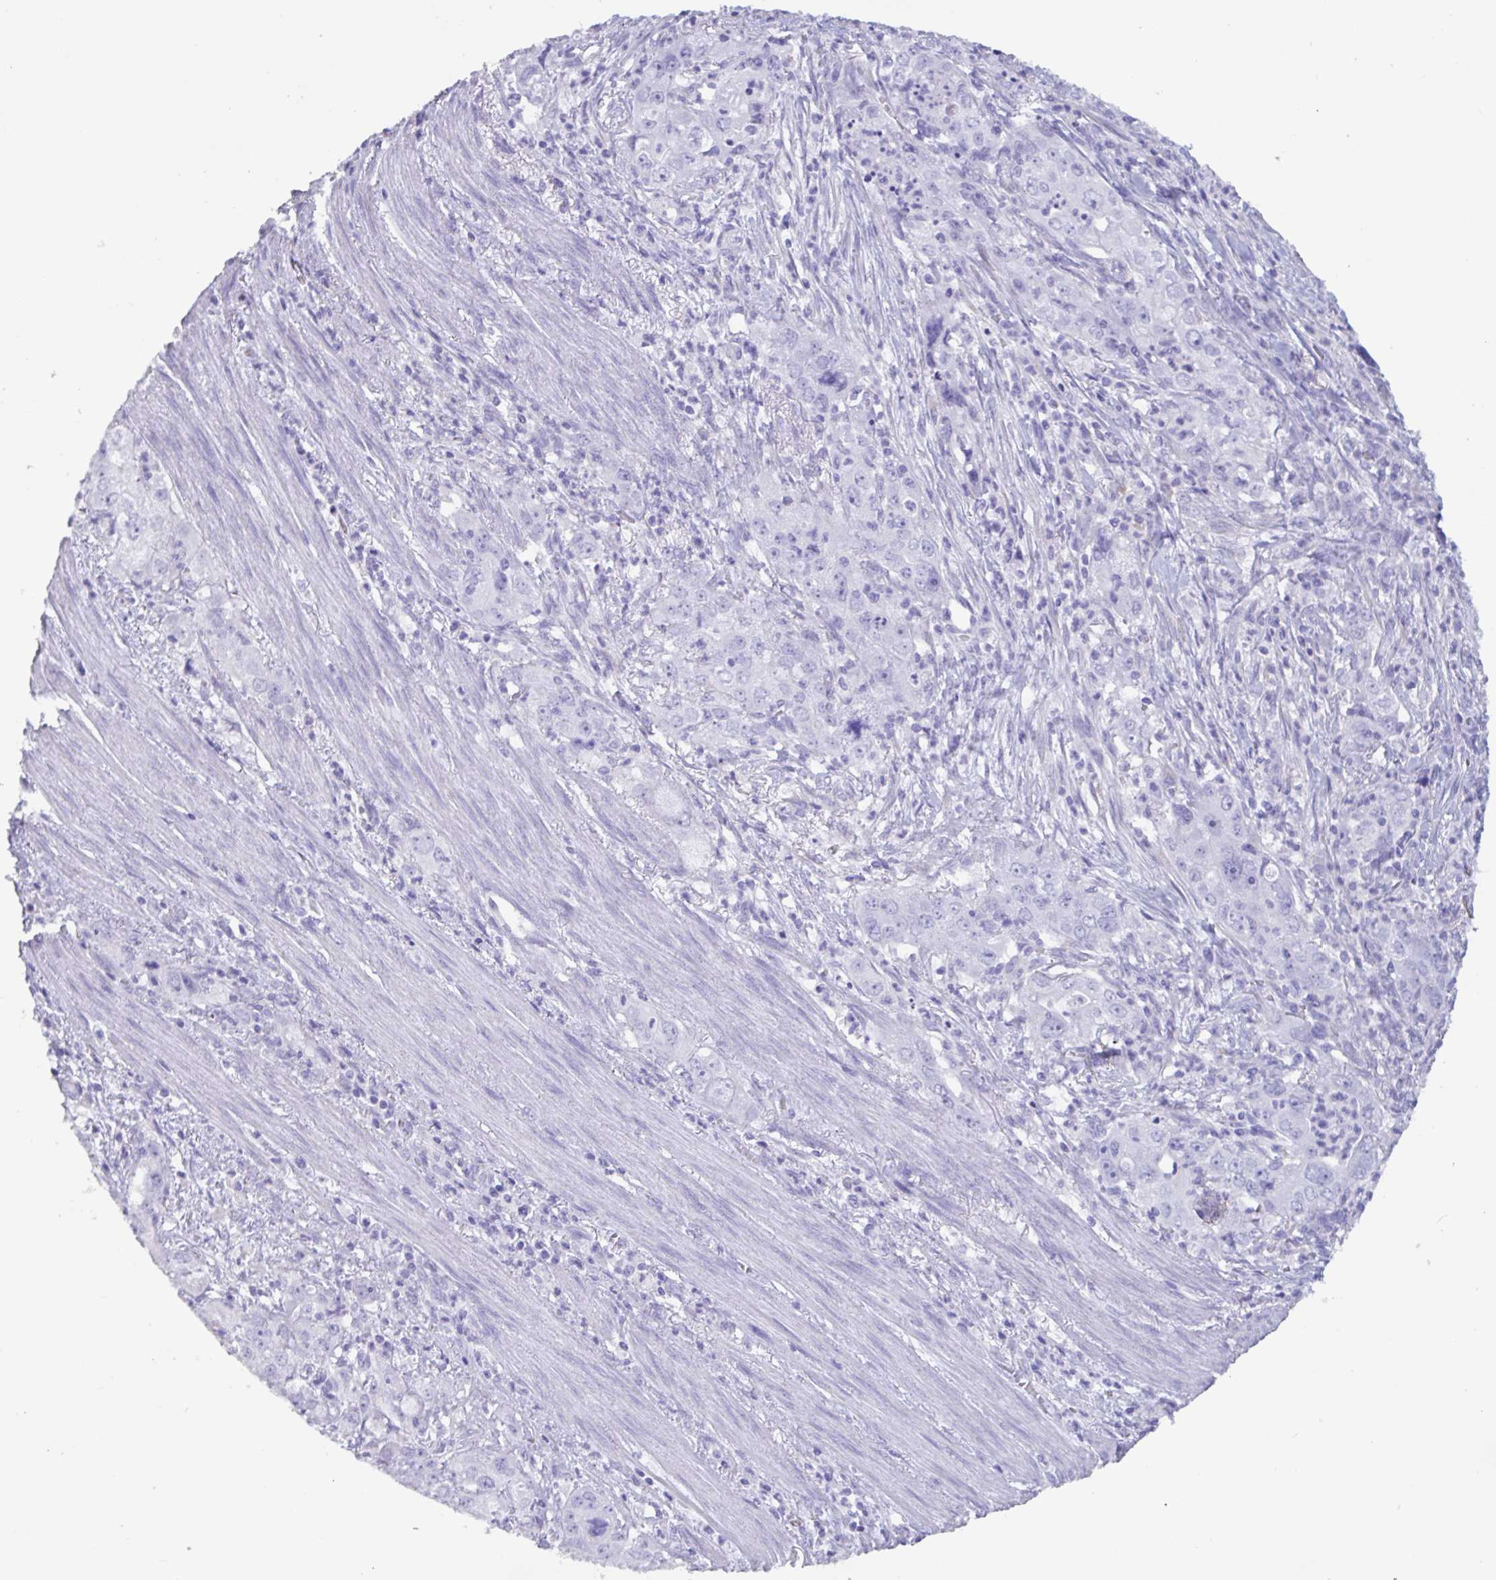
{"staining": {"intensity": "negative", "quantity": "none", "location": "none"}, "tissue": "stomach cancer", "cell_type": "Tumor cells", "image_type": "cancer", "snomed": [{"axis": "morphology", "description": "Adenocarcinoma, NOS"}, {"axis": "topography", "description": "Stomach, upper"}], "caption": "Immunohistochemistry of stomach cancer exhibits no staining in tumor cells.", "gene": "TNNC1", "patient": {"sex": "male", "age": 75}}